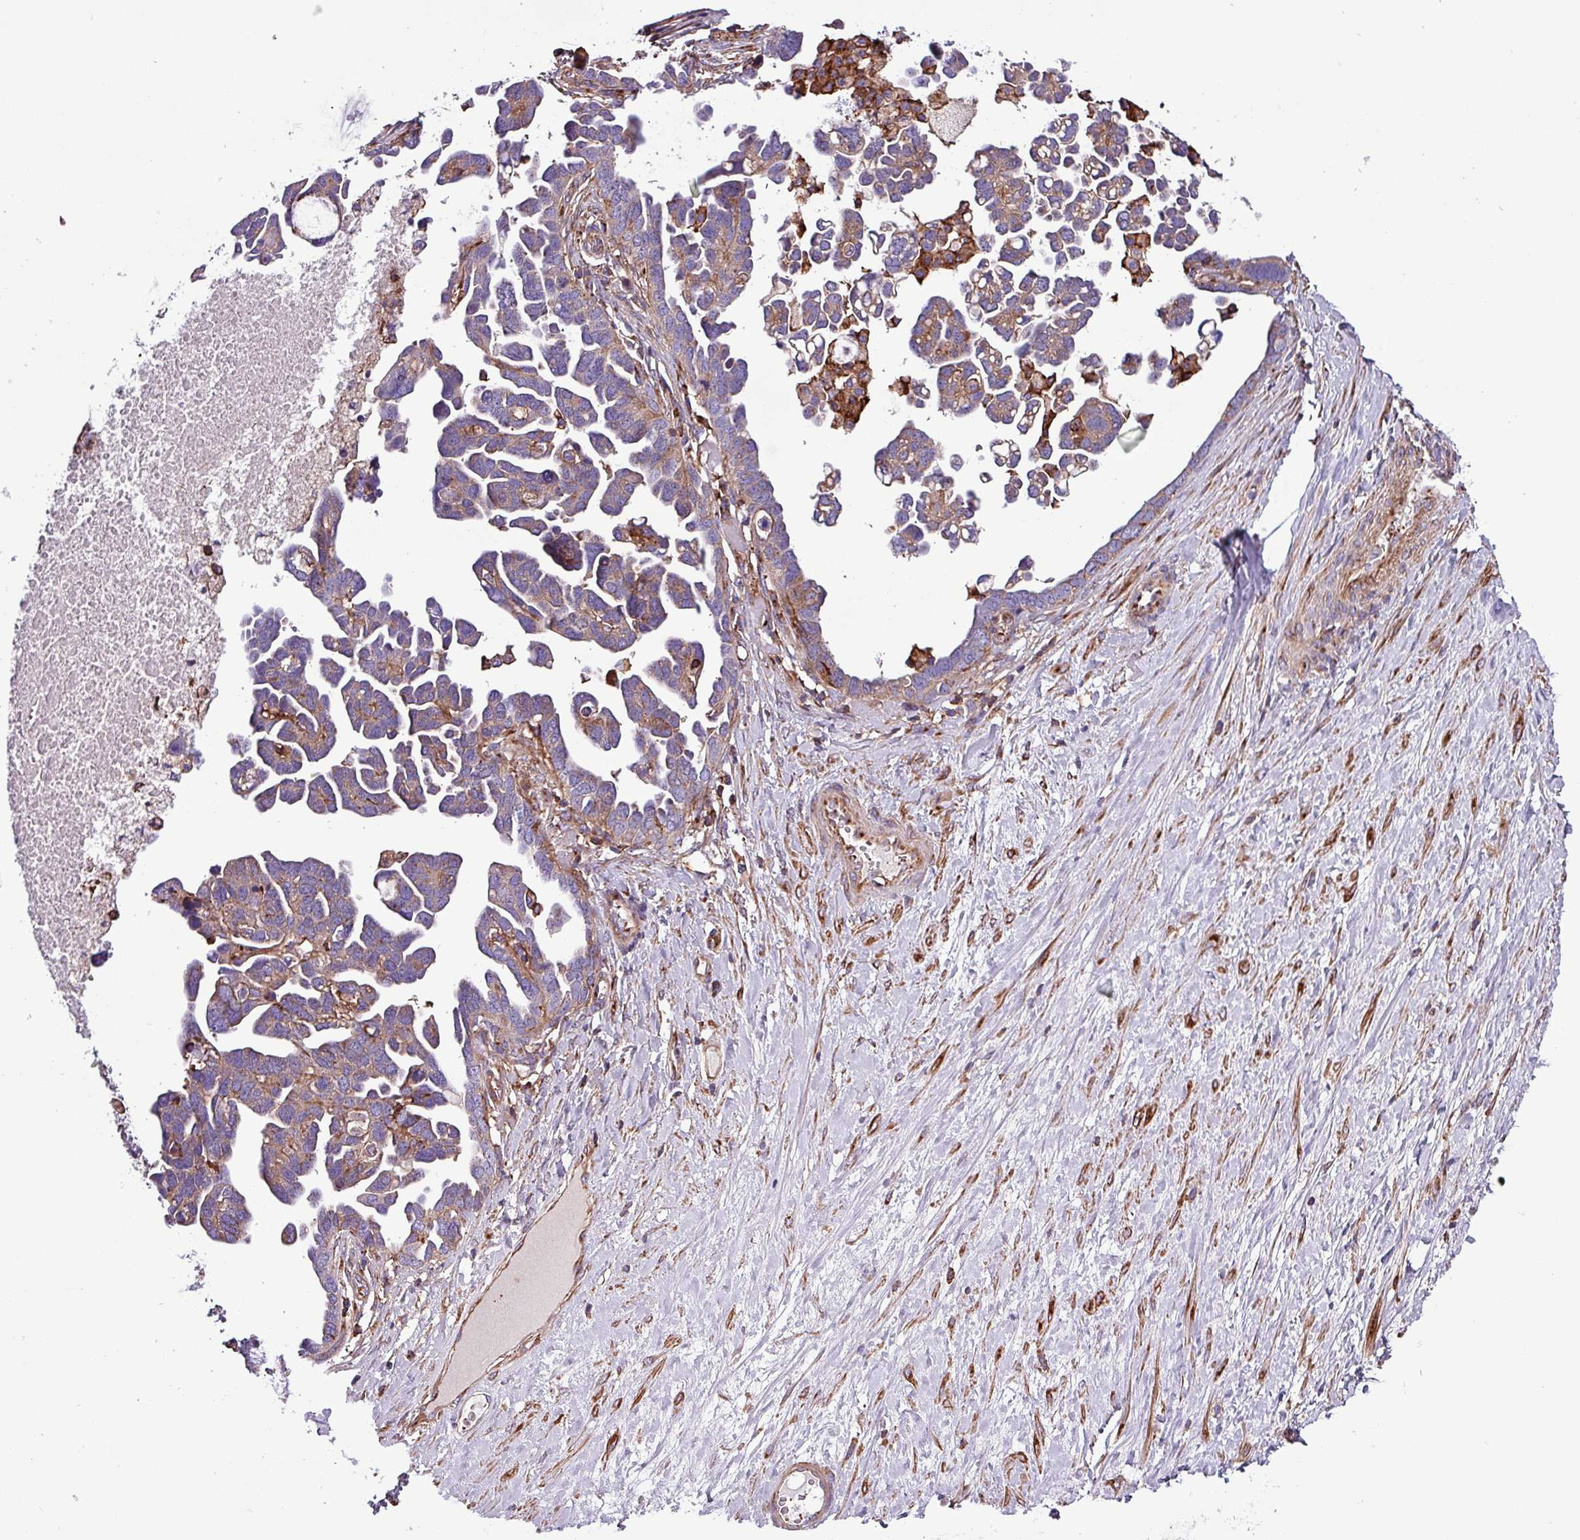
{"staining": {"intensity": "weak", "quantity": "25%-75%", "location": "cytoplasmic/membranous"}, "tissue": "ovarian cancer", "cell_type": "Tumor cells", "image_type": "cancer", "snomed": [{"axis": "morphology", "description": "Cystadenocarcinoma, serous, NOS"}, {"axis": "topography", "description": "Ovary"}], "caption": "The image demonstrates staining of ovarian serous cystadenocarcinoma, revealing weak cytoplasmic/membranous protein staining (brown color) within tumor cells.", "gene": "VAMP4", "patient": {"sex": "female", "age": 54}}